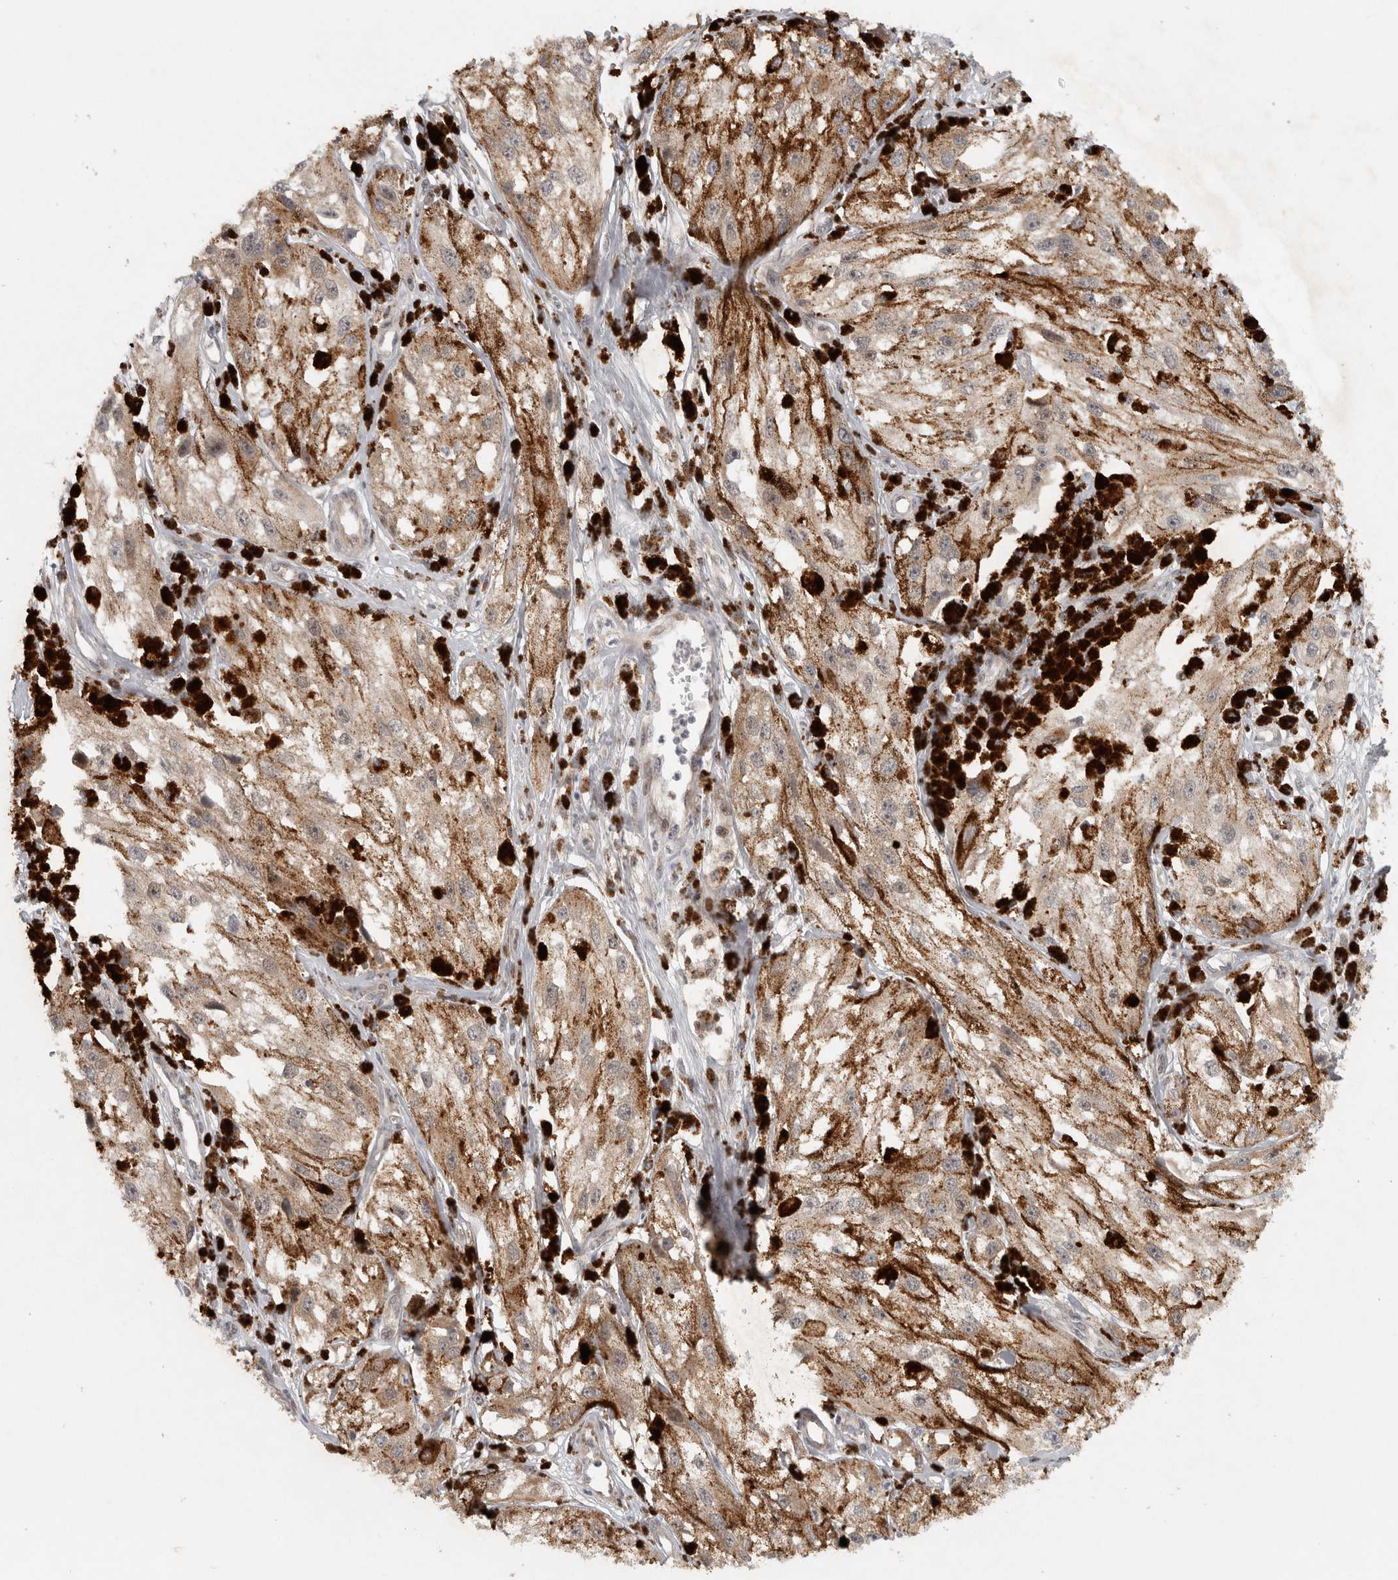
{"staining": {"intensity": "moderate", "quantity": ">75%", "location": "cytoplasmic/membranous"}, "tissue": "melanoma", "cell_type": "Tumor cells", "image_type": "cancer", "snomed": [{"axis": "morphology", "description": "Malignant melanoma, NOS"}, {"axis": "topography", "description": "Skin"}], "caption": "DAB (3,3'-diaminobenzidine) immunohistochemical staining of malignant melanoma displays moderate cytoplasmic/membranous protein expression in about >75% of tumor cells.", "gene": "KDM8", "patient": {"sex": "male", "age": 88}}